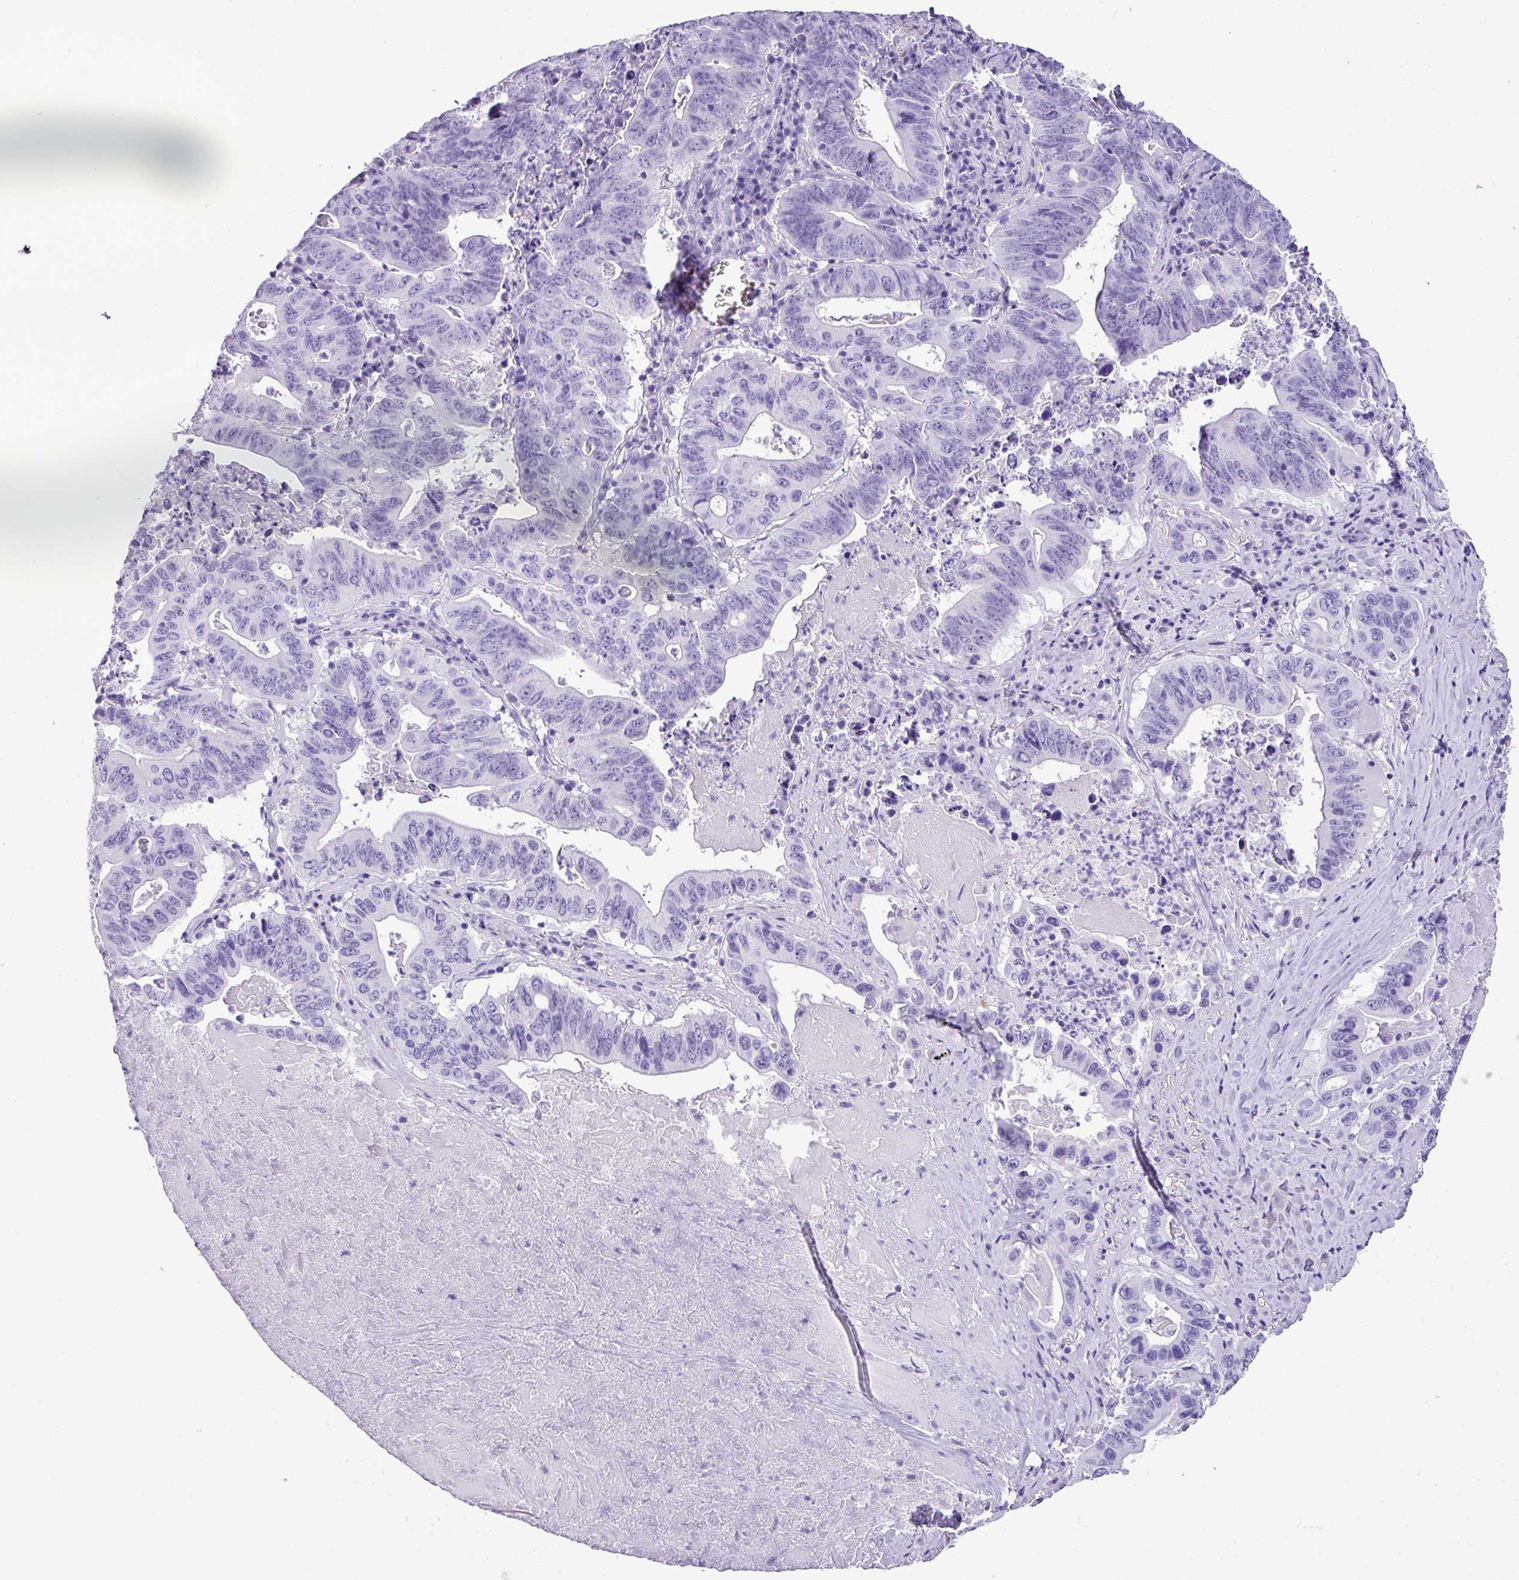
{"staining": {"intensity": "negative", "quantity": "none", "location": "none"}, "tissue": "lung cancer", "cell_type": "Tumor cells", "image_type": "cancer", "snomed": [{"axis": "morphology", "description": "Adenocarcinoma, NOS"}, {"axis": "topography", "description": "Lung"}], "caption": "Immunohistochemistry micrograph of human adenocarcinoma (lung) stained for a protein (brown), which exhibits no positivity in tumor cells.", "gene": "ZSCAN5A", "patient": {"sex": "female", "age": 60}}